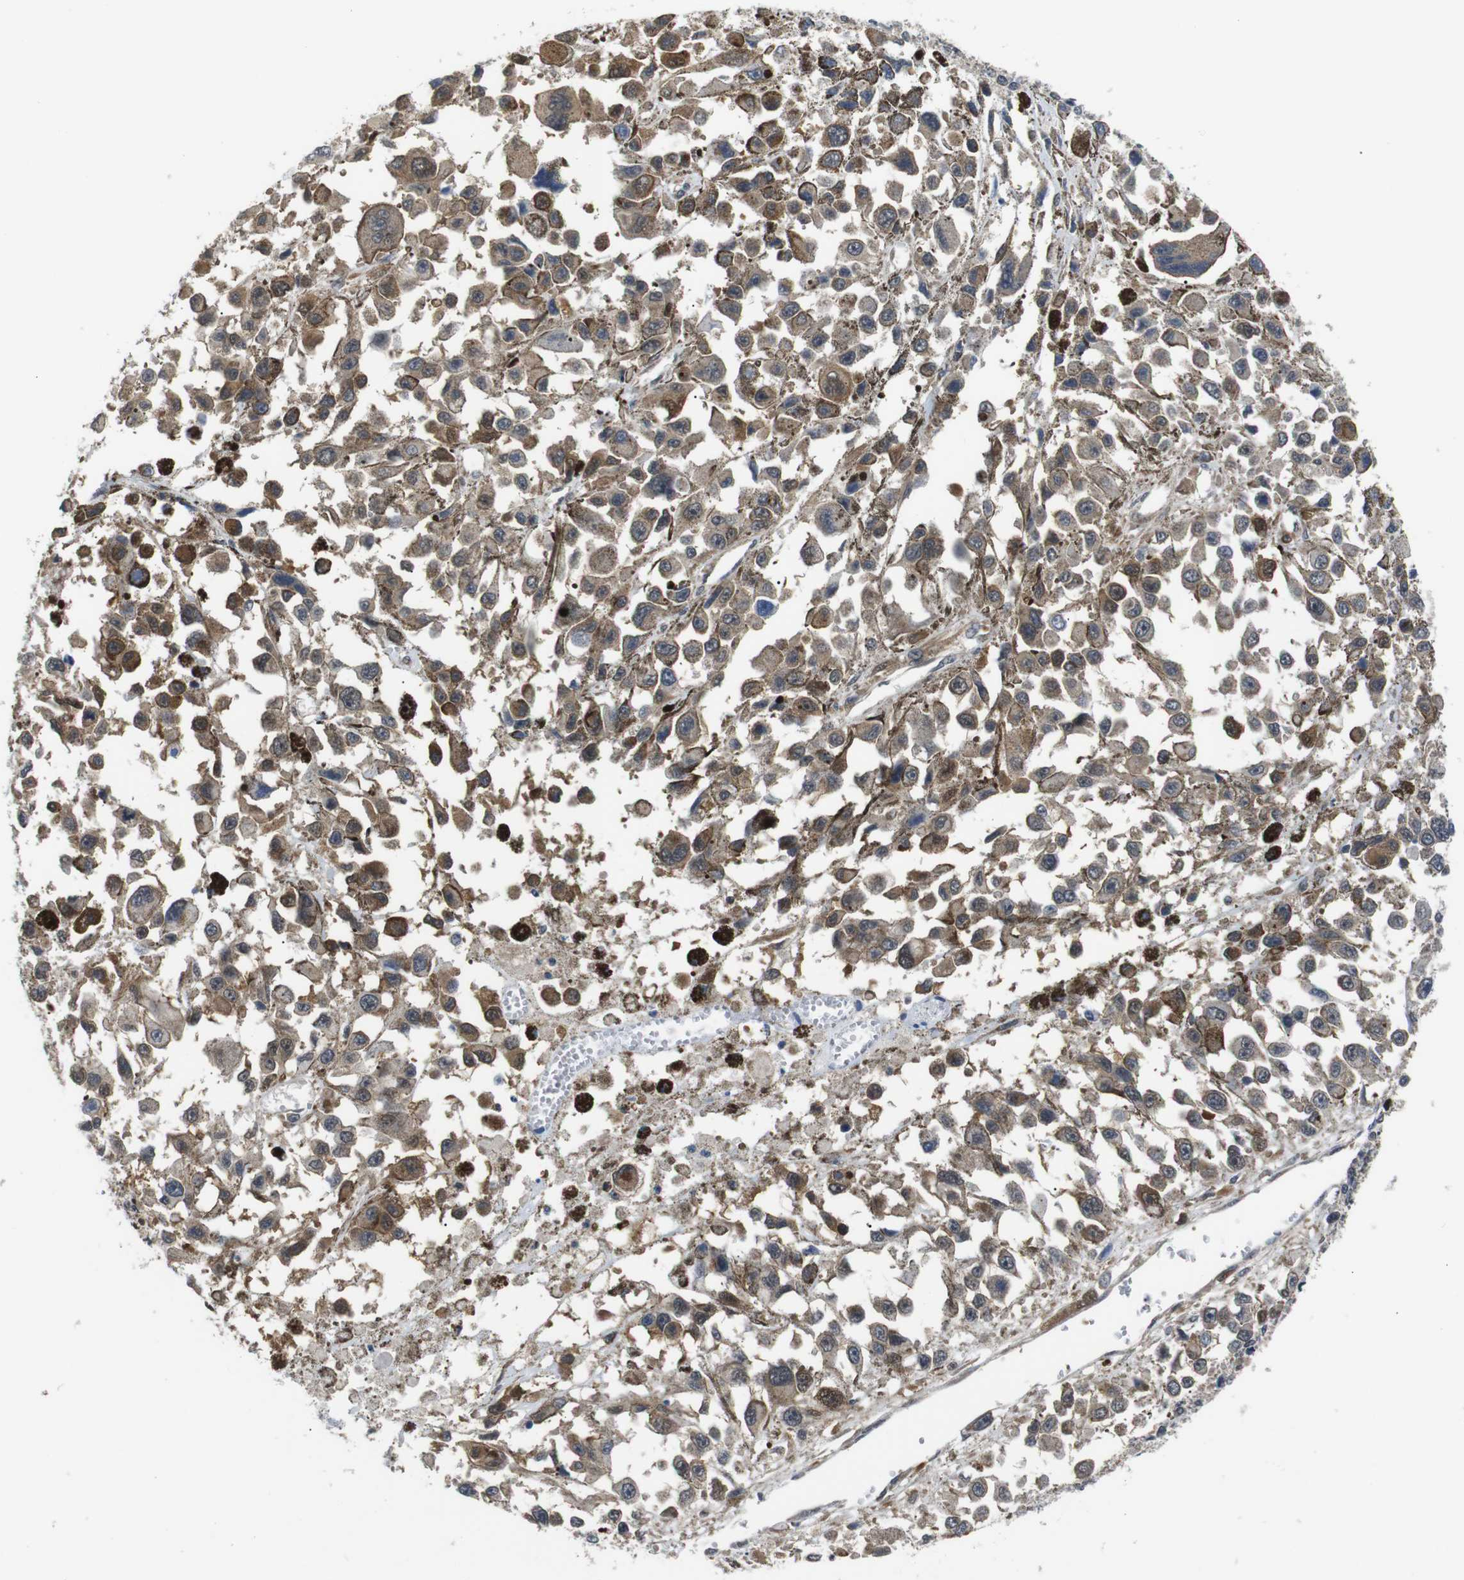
{"staining": {"intensity": "weak", "quantity": ">75%", "location": "cytoplasmic/membranous"}, "tissue": "melanoma", "cell_type": "Tumor cells", "image_type": "cancer", "snomed": [{"axis": "morphology", "description": "Malignant melanoma, Metastatic site"}, {"axis": "topography", "description": "Lymph node"}], "caption": "Human malignant melanoma (metastatic site) stained with a protein marker shows weak staining in tumor cells.", "gene": "UBXN1", "patient": {"sex": "male", "age": 59}}